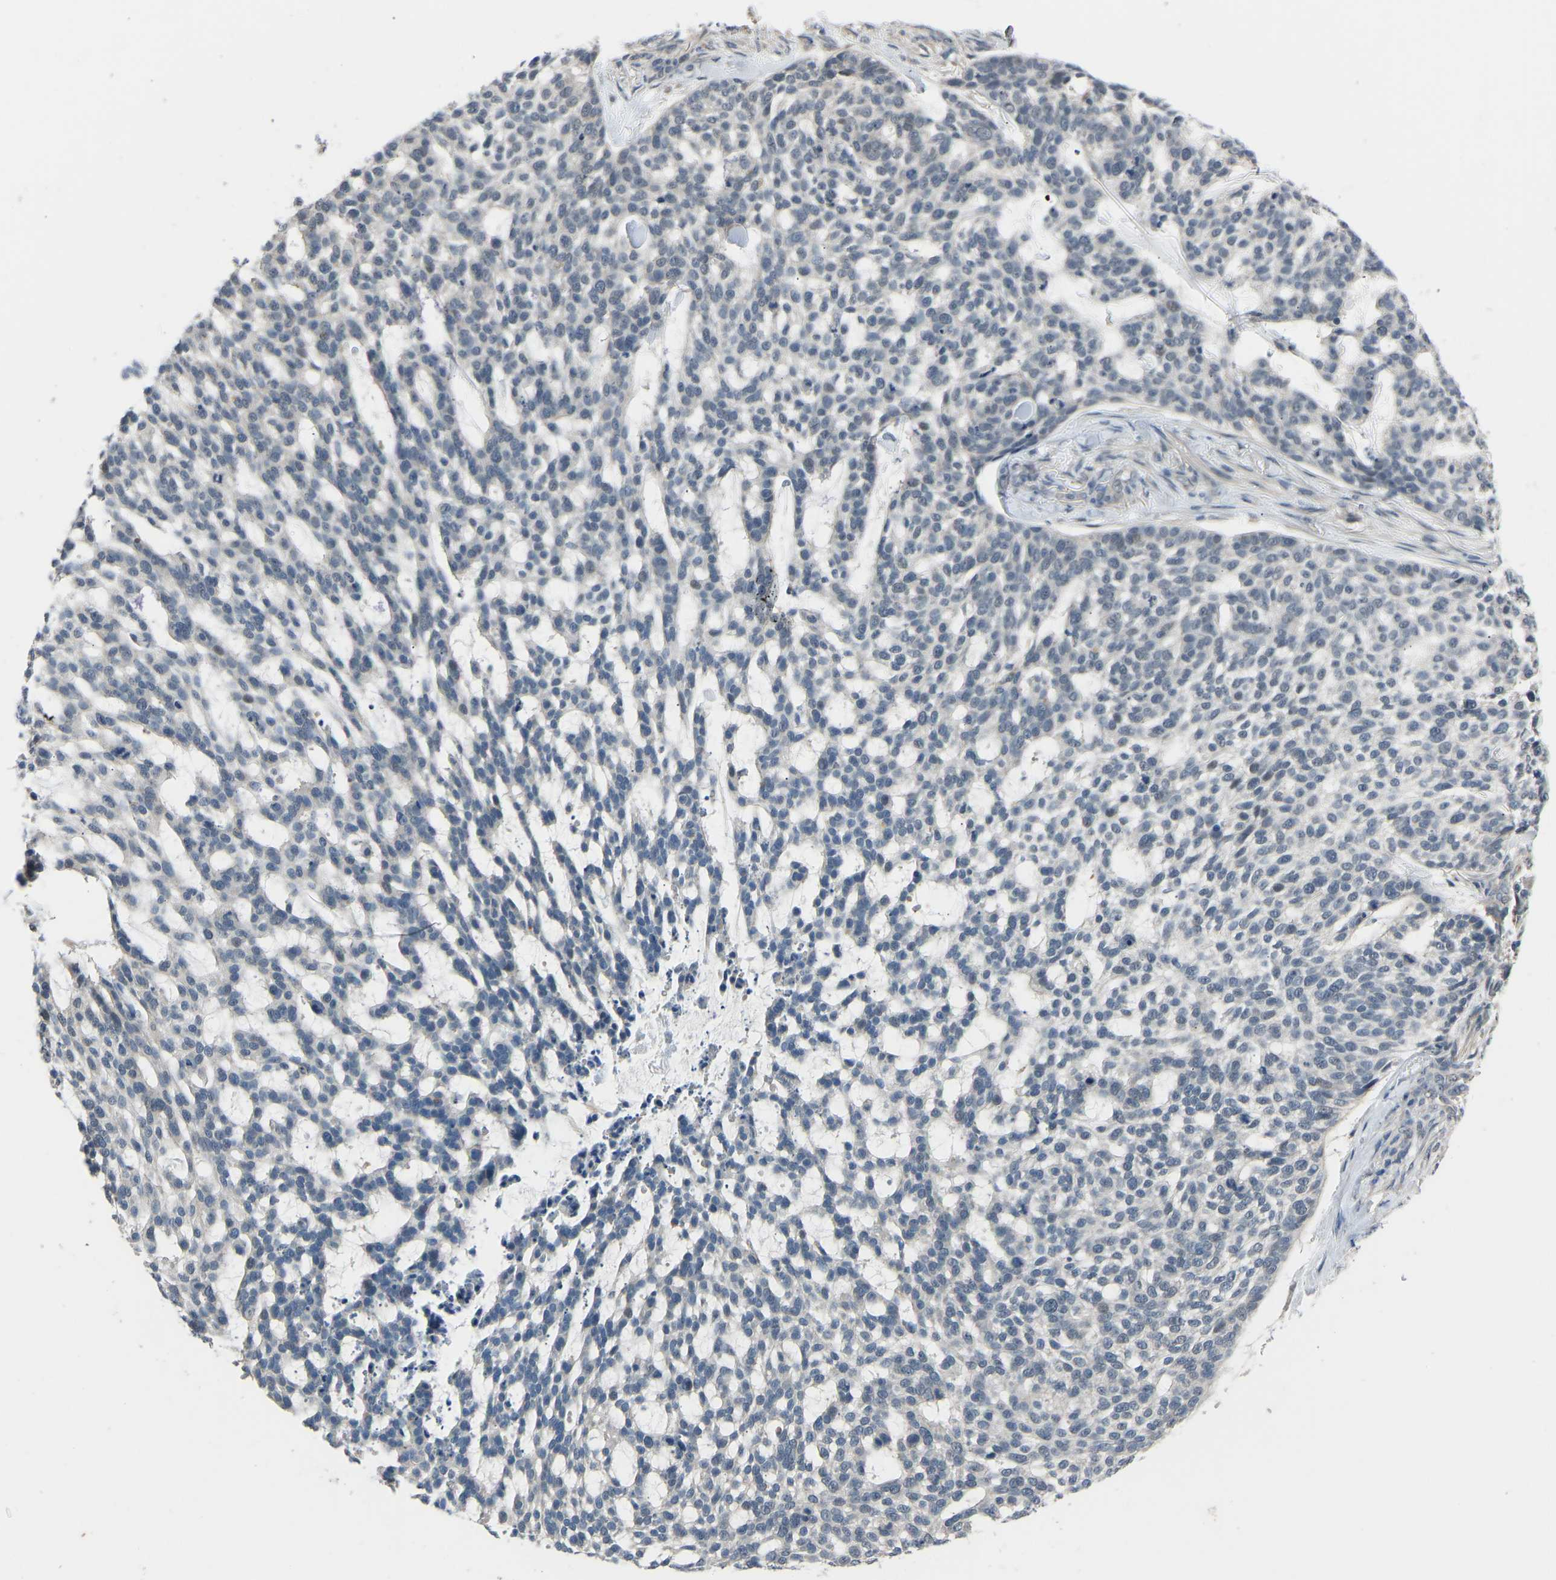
{"staining": {"intensity": "negative", "quantity": "none", "location": "none"}, "tissue": "skin cancer", "cell_type": "Tumor cells", "image_type": "cancer", "snomed": [{"axis": "morphology", "description": "Basal cell carcinoma"}, {"axis": "topography", "description": "Skin"}], "caption": "High power microscopy micrograph of an IHC histopathology image of skin cancer (basal cell carcinoma), revealing no significant staining in tumor cells. Brightfield microscopy of immunohistochemistry stained with DAB (brown) and hematoxylin (blue), captured at high magnification.", "gene": "CDK2AP1", "patient": {"sex": "female", "age": 64}}